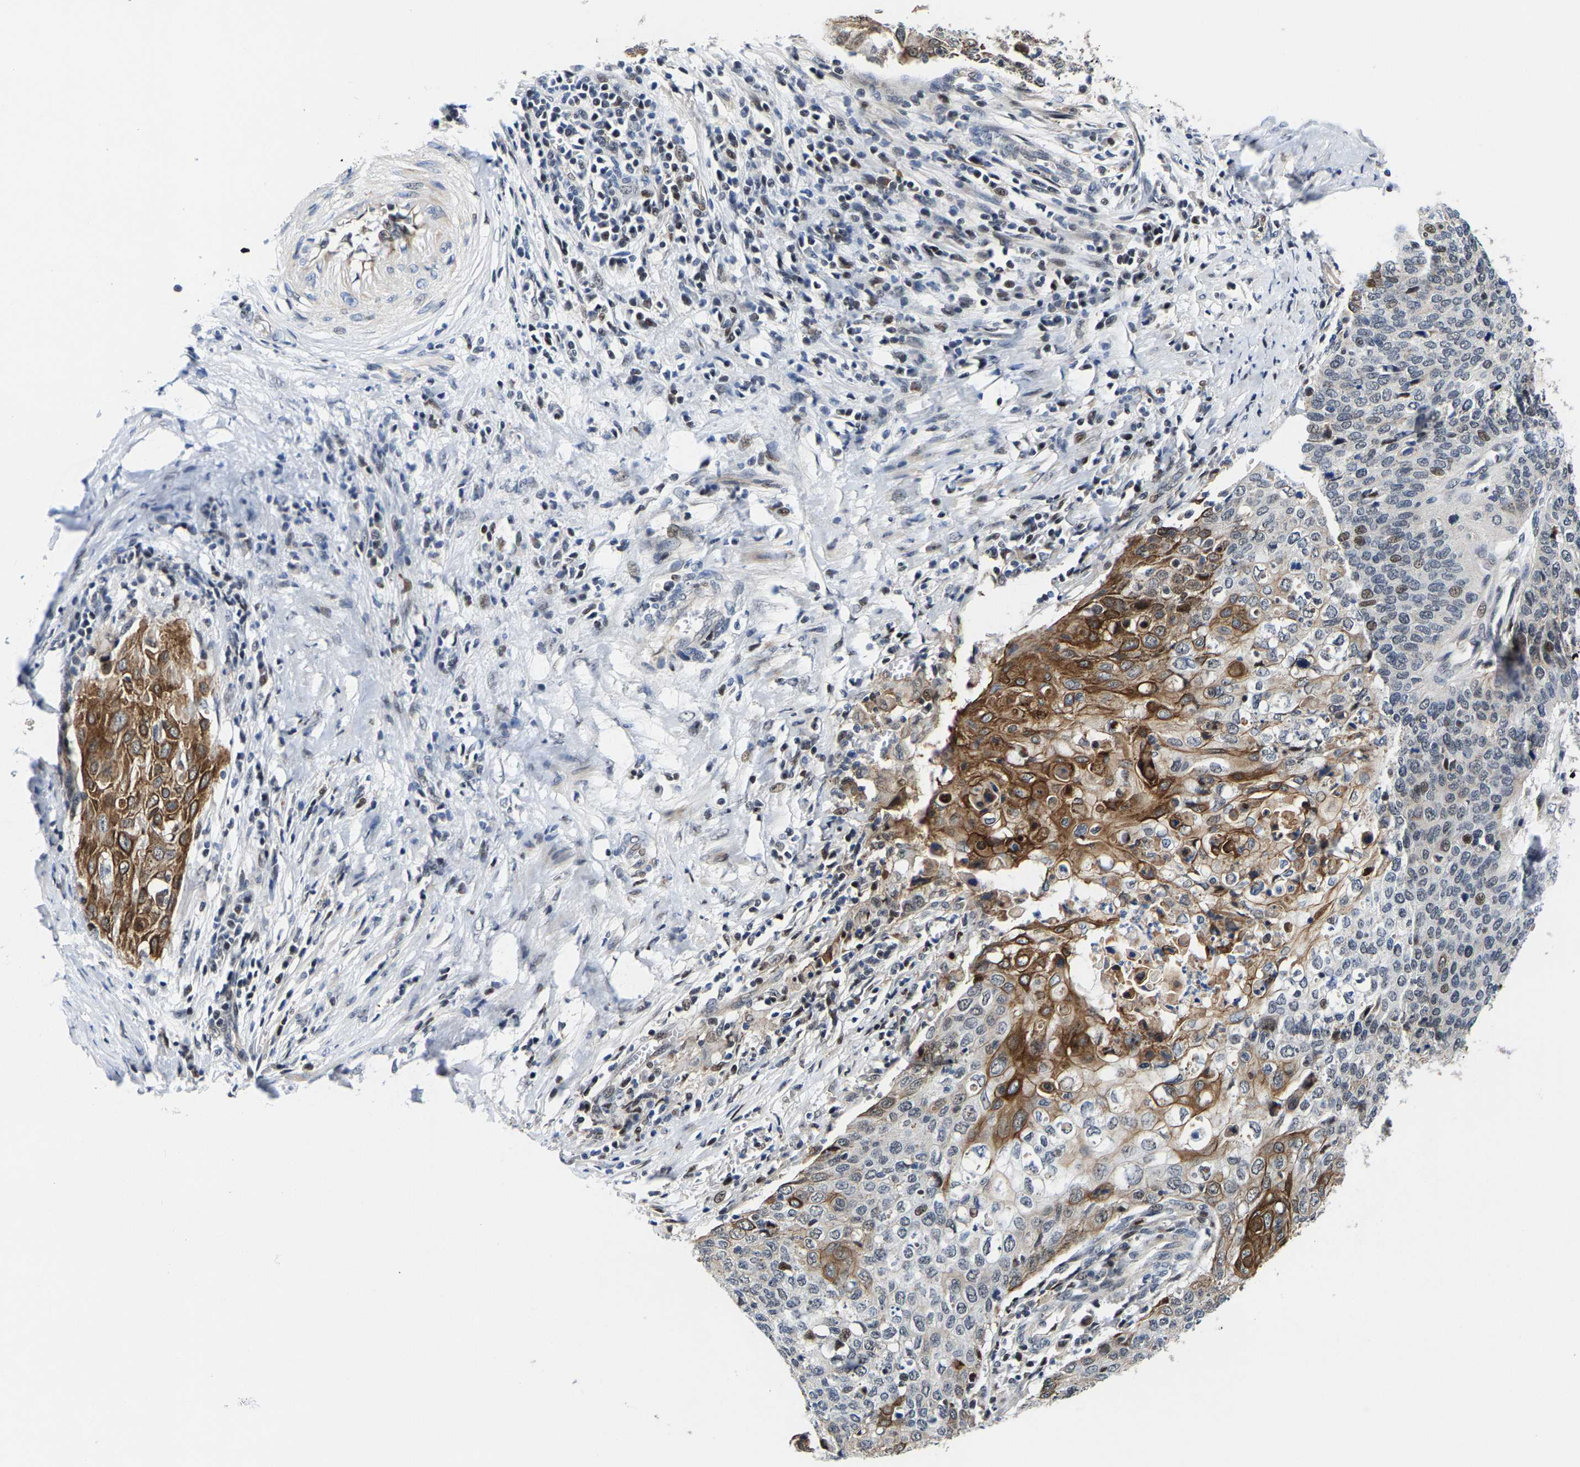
{"staining": {"intensity": "moderate", "quantity": "25%-75%", "location": "cytoplasmic/membranous"}, "tissue": "cervical cancer", "cell_type": "Tumor cells", "image_type": "cancer", "snomed": [{"axis": "morphology", "description": "Squamous cell carcinoma, NOS"}, {"axis": "topography", "description": "Cervix"}], "caption": "Immunohistochemistry of cervical cancer shows medium levels of moderate cytoplasmic/membranous expression in approximately 25%-75% of tumor cells.", "gene": "GTPBP10", "patient": {"sex": "female", "age": 39}}